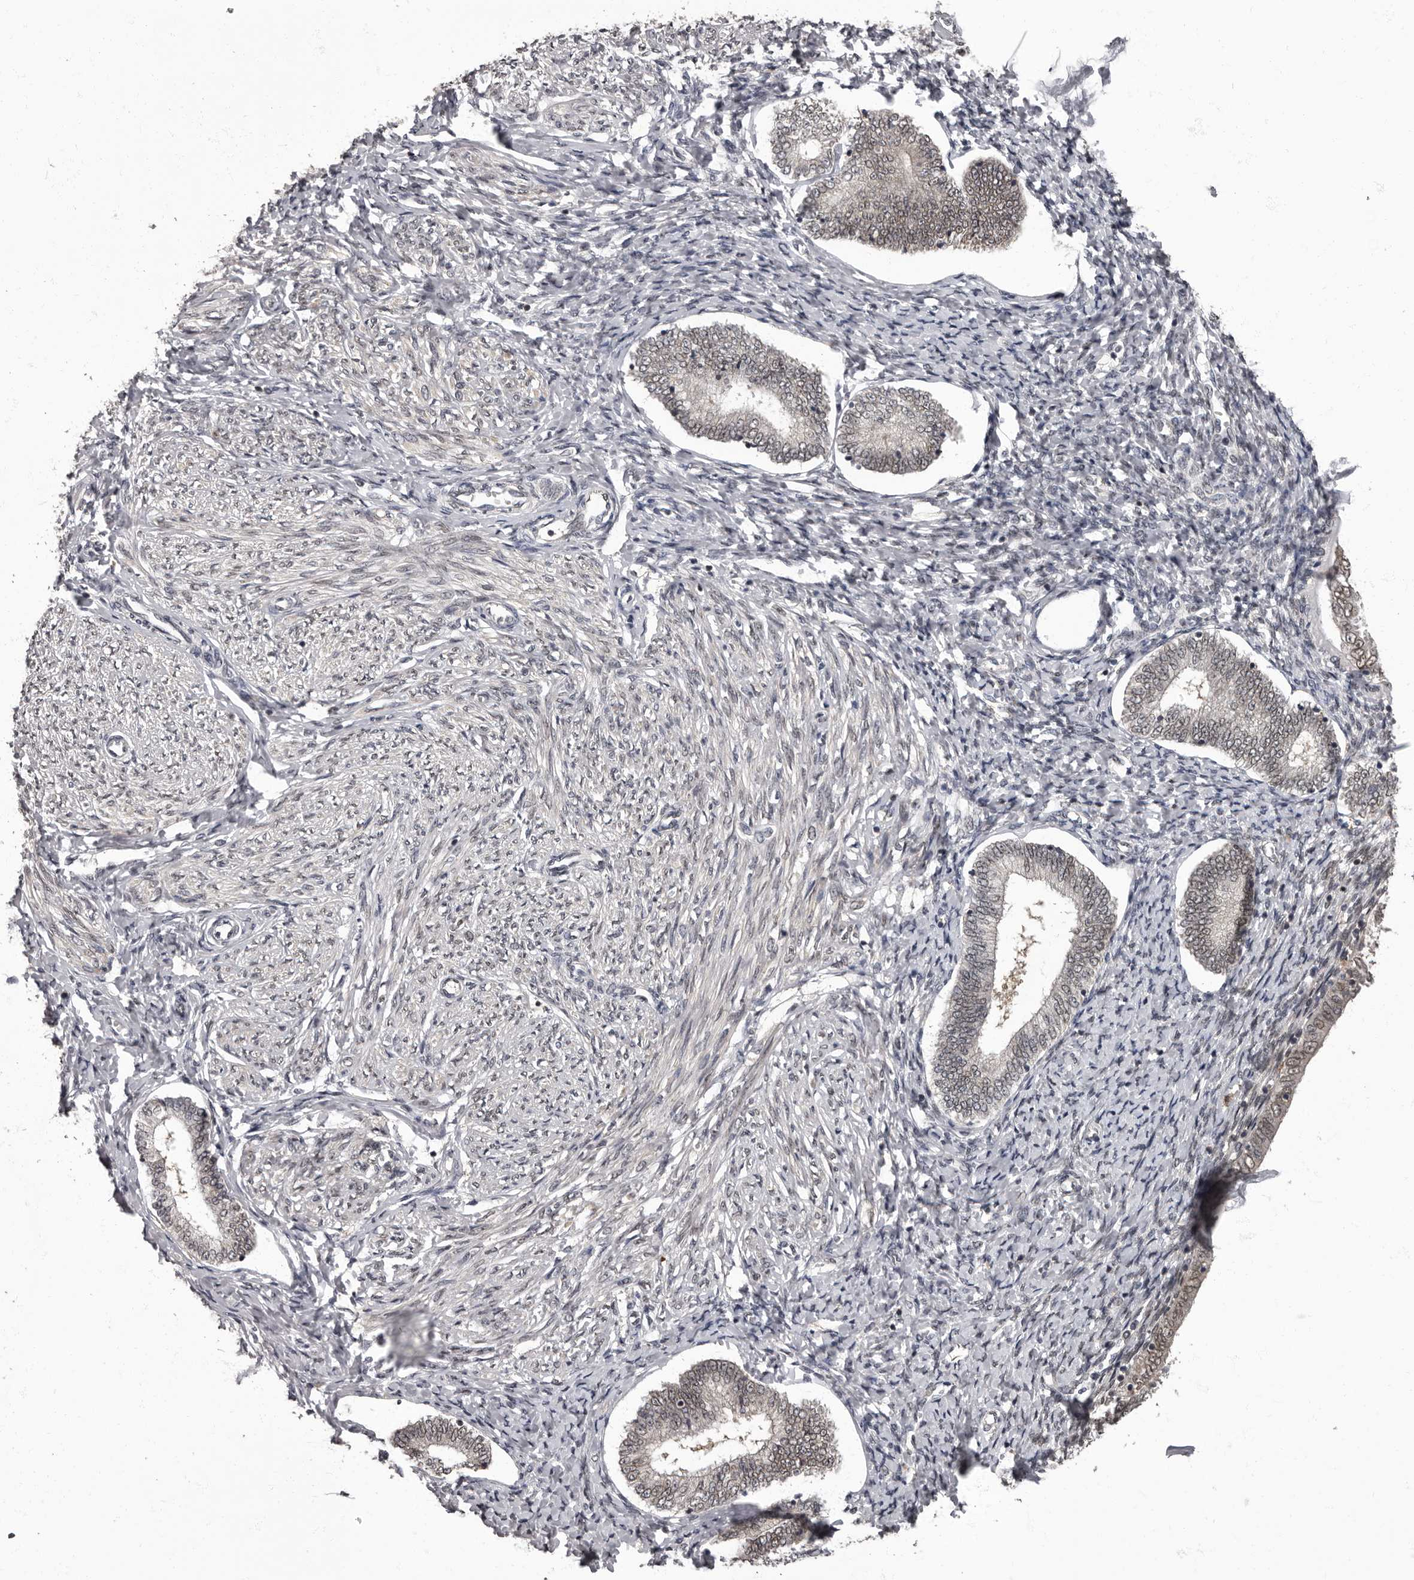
{"staining": {"intensity": "weak", "quantity": "25%-75%", "location": "nuclear"}, "tissue": "endometrium", "cell_type": "Cells in endometrial stroma", "image_type": "normal", "snomed": [{"axis": "morphology", "description": "Normal tissue, NOS"}, {"axis": "topography", "description": "Endometrium"}], "caption": "Endometrium stained with immunohistochemistry (IHC) exhibits weak nuclear positivity in approximately 25%-75% of cells in endometrial stroma.", "gene": "C1orf50", "patient": {"sex": "female", "age": 72}}